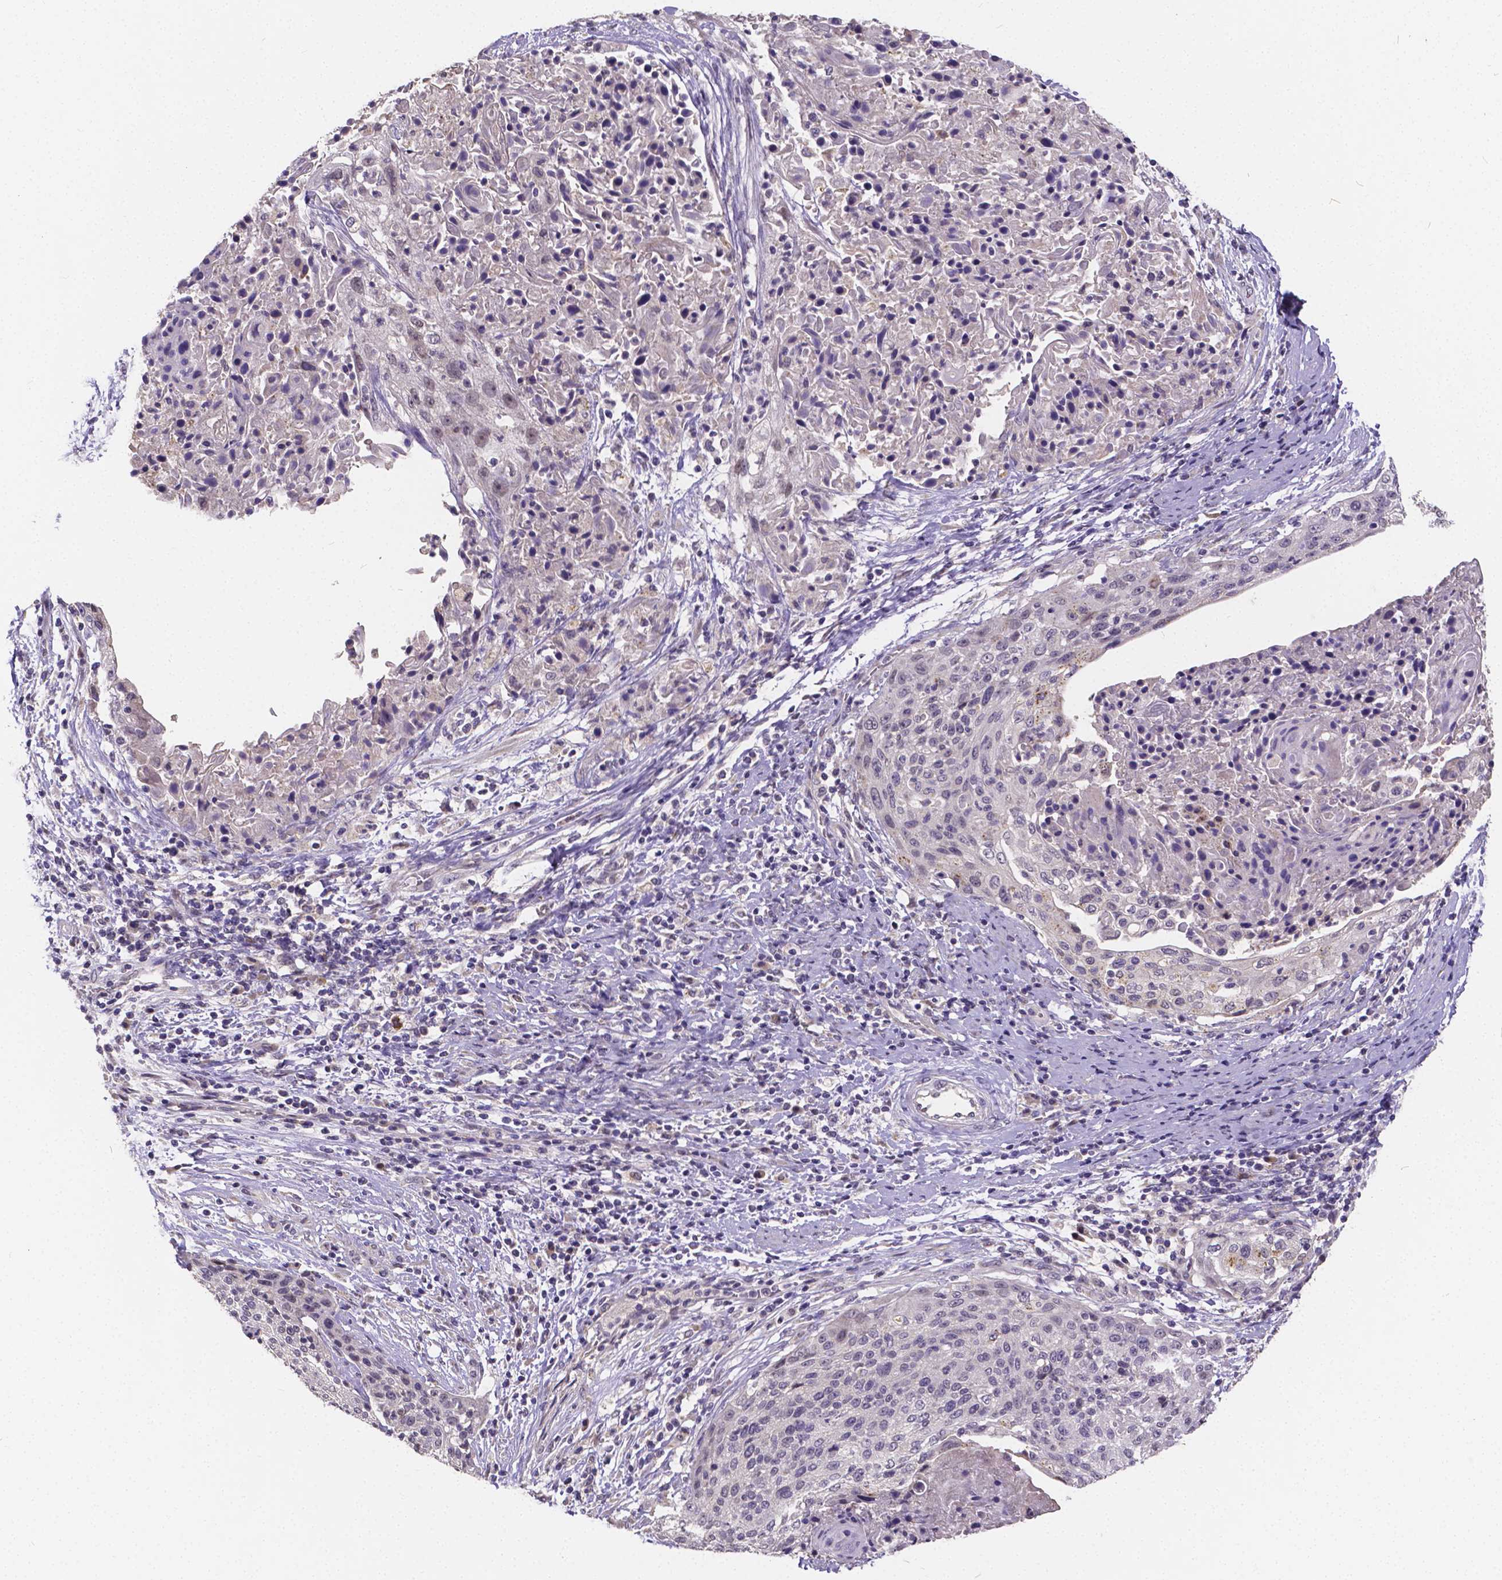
{"staining": {"intensity": "negative", "quantity": "none", "location": "none"}, "tissue": "cervical cancer", "cell_type": "Tumor cells", "image_type": "cancer", "snomed": [{"axis": "morphology", "description": "Squamous cell carcinoma, NOS"}, {"axis": "topography", "description": "Cervix"}], "caption": "Micrograph shows no protein staining in tumor cells of cervical cancer (squamous cell carcinoma) tissue. (Brightfield microscopy of DAB (3,3'-diaminobenzidine) immunohistochemistry at high magnification).", "gene": "CTNNA2", "patient": {"sex": "female", "age": 31}}